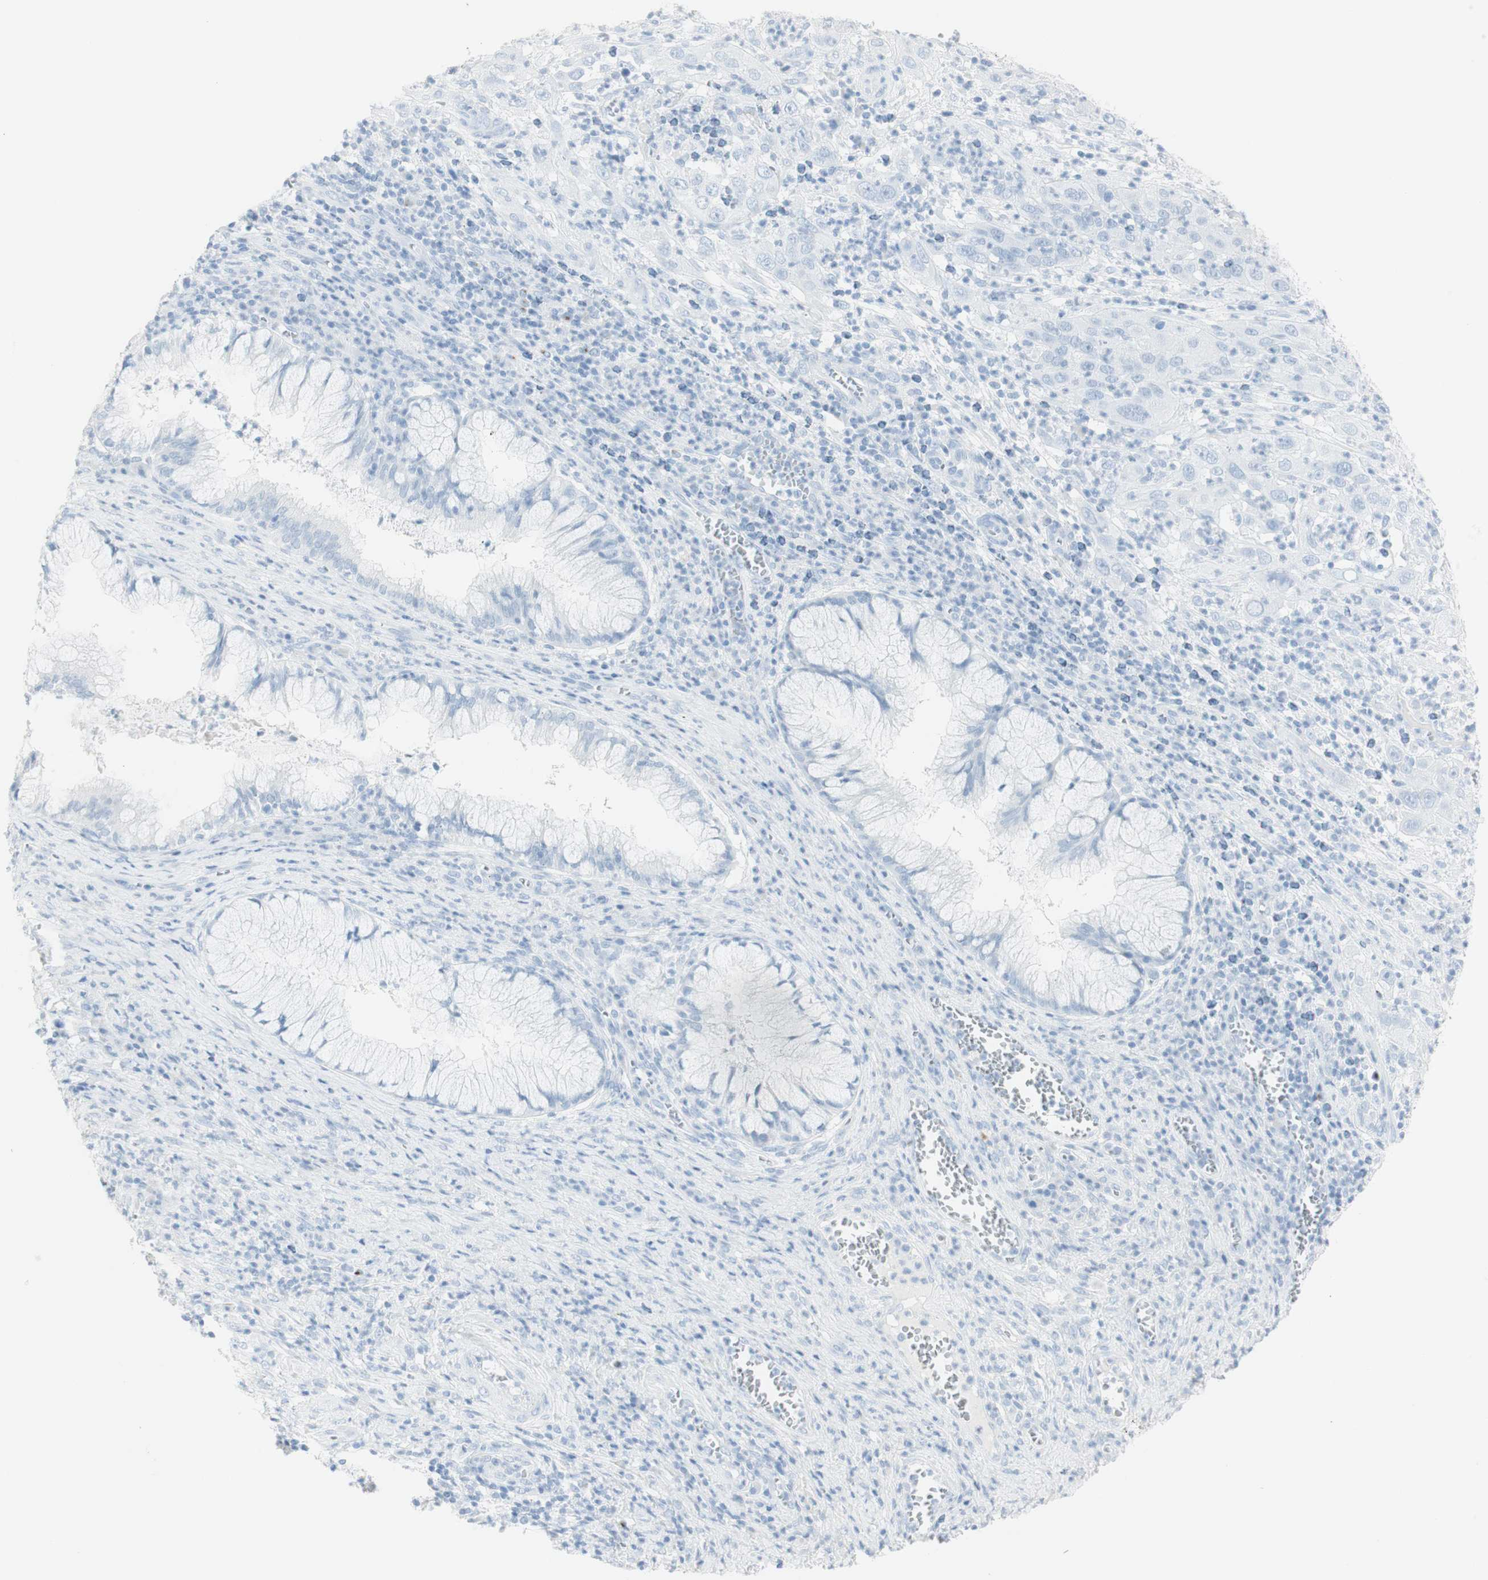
{"staining": {"intensity": "negative", "quantity": "none", "location": "none"}, "tissue": "cervical cancer", "cell_type": "Tumor cells", "image_type": "cancer", "snomed": [{"axis": "morphology", "description": "Squamous cell carcinoma, NOS"}, {"axis": "topography", "description": "Cervix"}], "caption": "Histopathology image shows no protein staining in tumor cells of squamous cell carcinoma (cervical) tissue.", "gene": "NAPSA", "patient": {"sex": "female", "age": 32}}